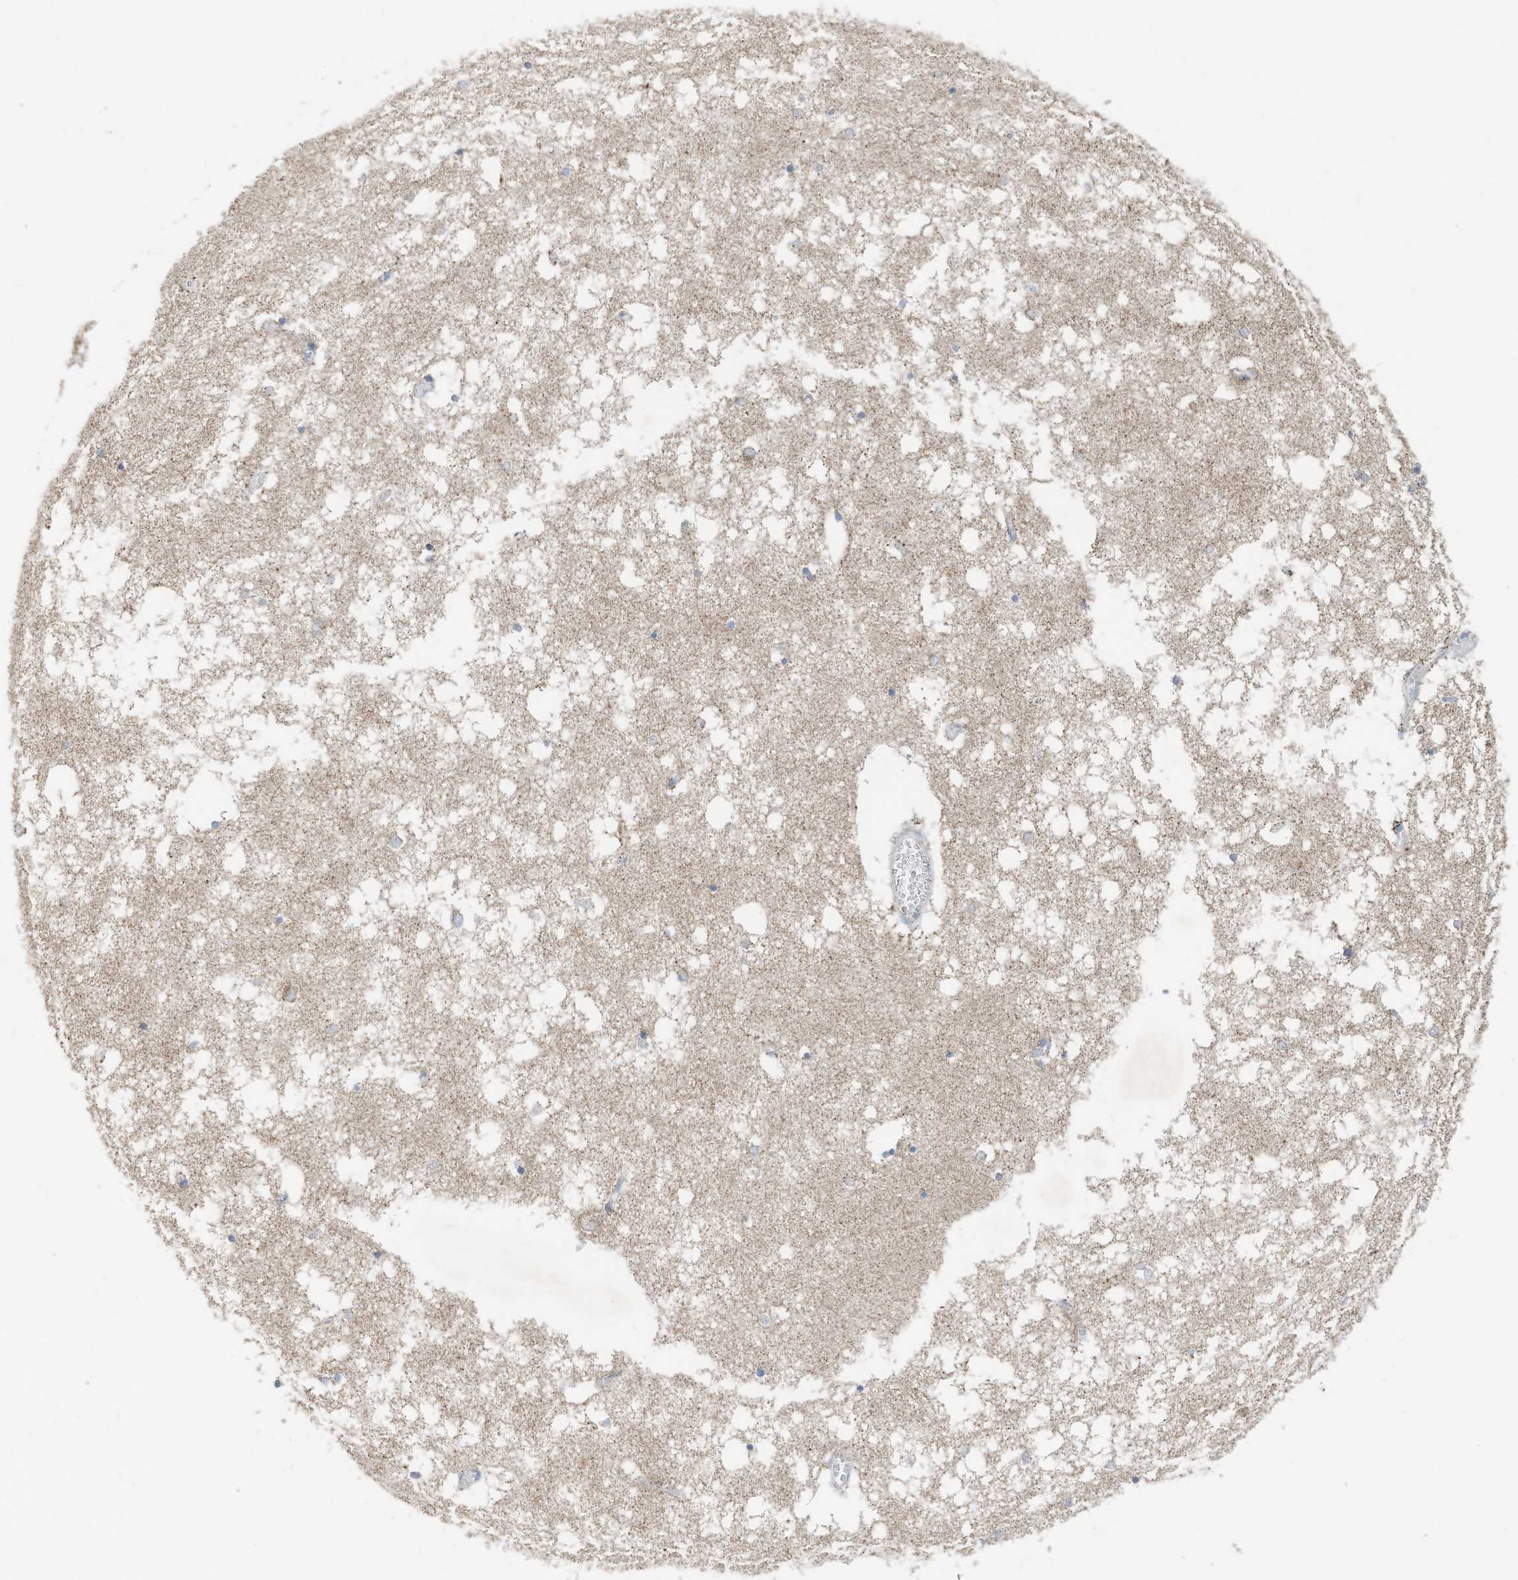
{"staining": {"intensity": "negative", "quantity": "none", "location": "none"}, "tissue": "hippocampus", "cell_type": "Glial cells", "image_type": "normal", "snomed": [{"axis": "morphology", "description": "Normal tissue, NOS"}, {"axis": "topography", "description": "Hippocampus"}], "caption": "Glial cells are negative for brown protein staining in normal hippocampus. (Stains: DAB (3,3'-diaminobenzidine) immunohistochemistry with hematoxylin counter stain, Microscopy: brightfield microscopy at high magnification).", "gene": "RMND1", "patient": {"sex": "male", "age": 70}}